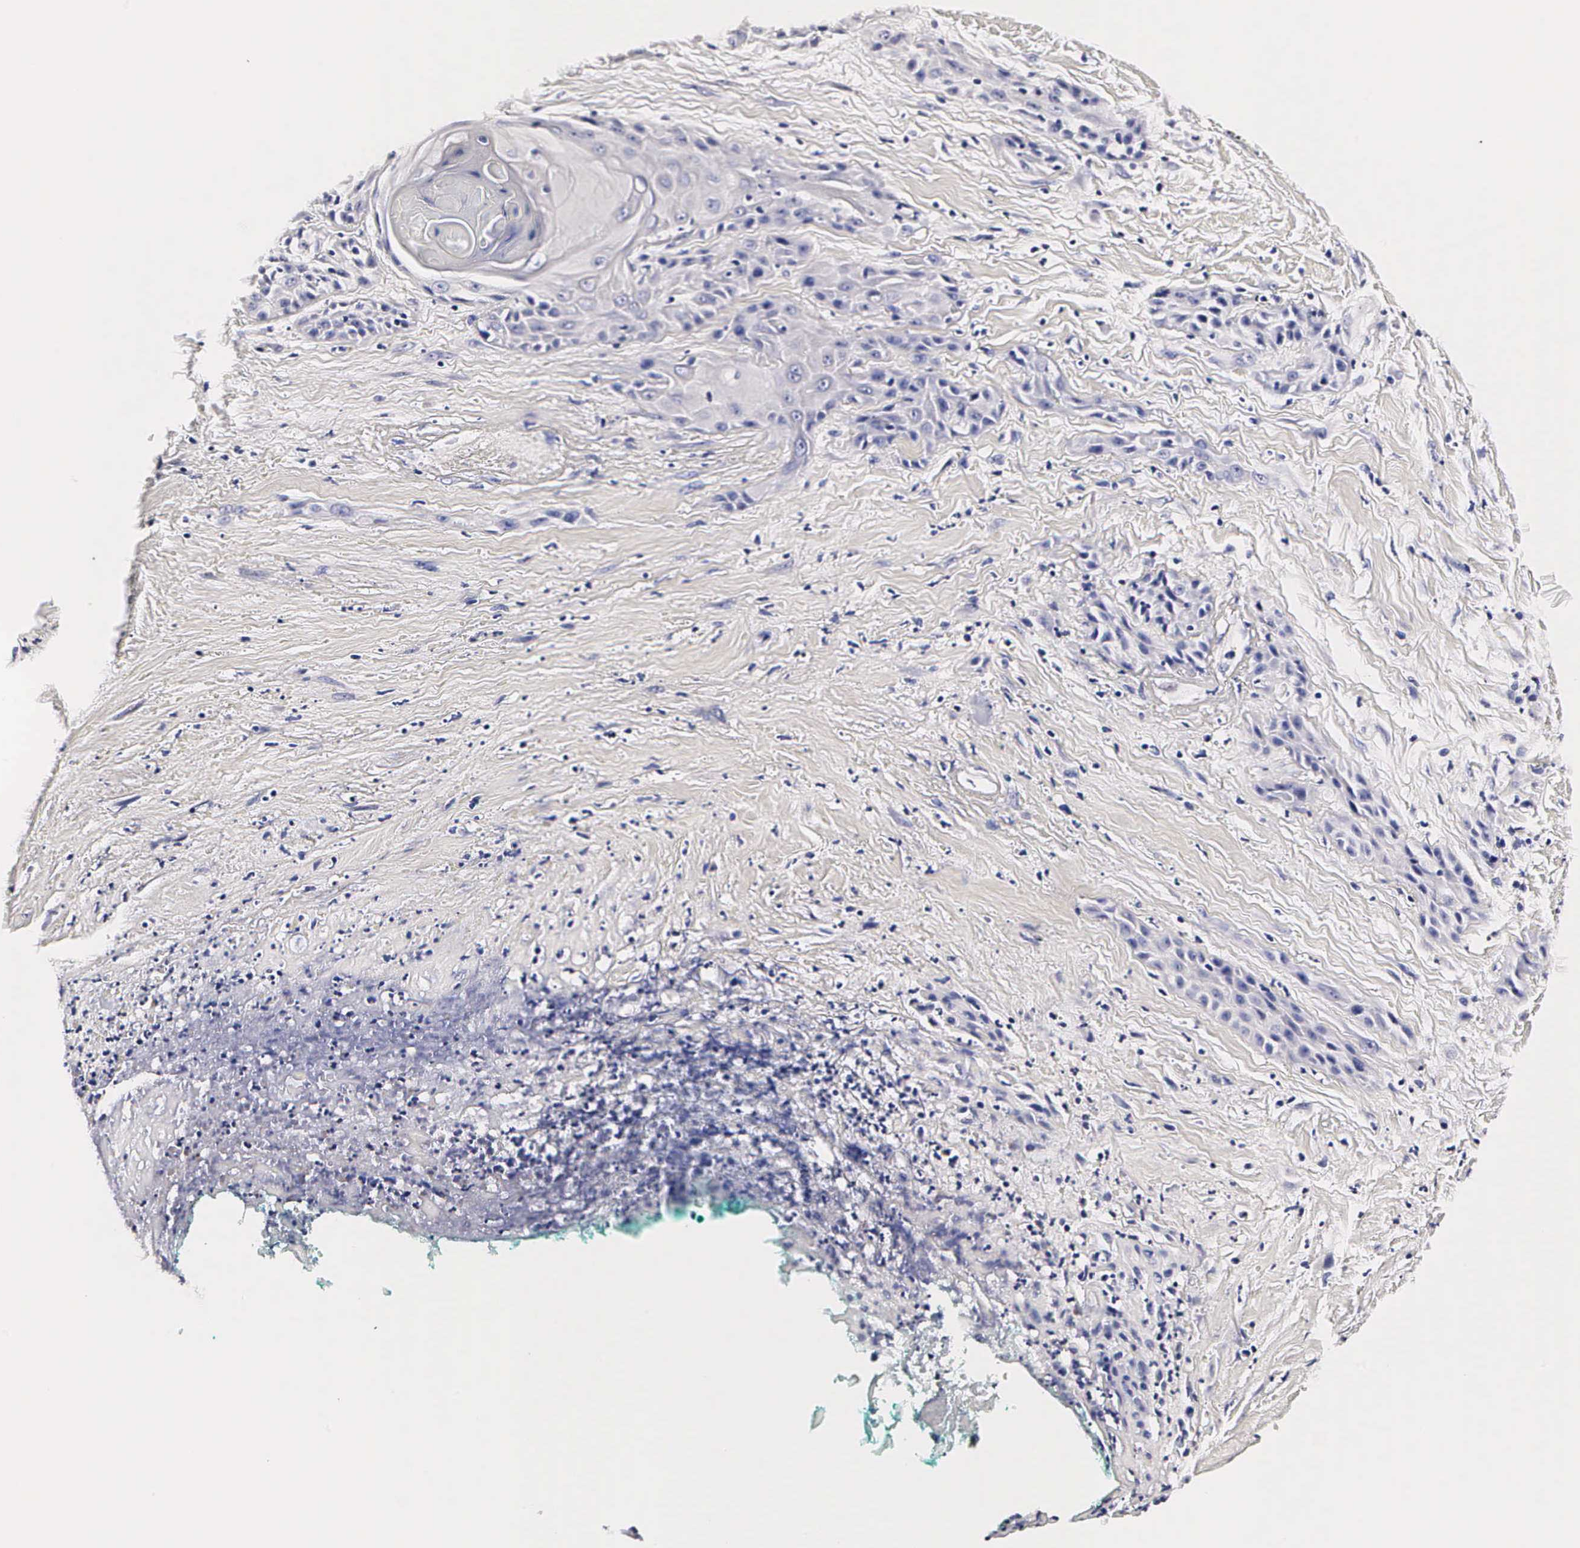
{"staining": {"intensity": "negative", "quantity": "none", "location": "none"}, "tissue": "skin cancer", "cell_type": "Tumor cells", "image_type": "cancer", "snomed": [{"axis": "morphology", "description": "Squamous cell carcinoma, NOS"}, {"axis": "topography", "description": "Skin"}, {"axis": "topography", "description": "Anal"}], "caption": "The immunohistochemistry (IHC) image has no significant expression in tumor cells of skin squamous cell carcinoma tissue.", "gene": "RNASE6", "patient": {"sex": "male", "age": 64}}